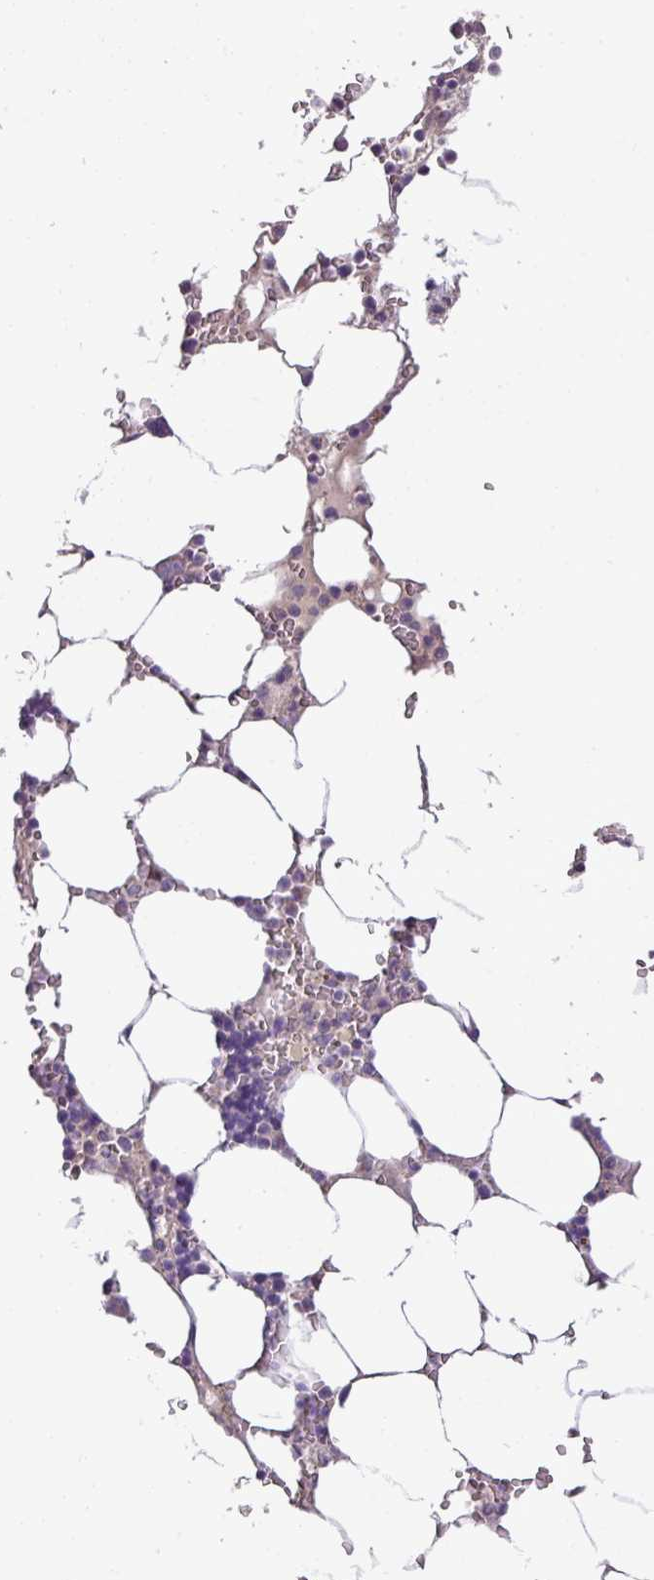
{"staining": {"intensity": "moderate", "quantity": "<25%", "location": "cytoplasmic/membranous"}, "tissue": "bone marrow", "cell_type": "Hematopoietic cells", "image_type": "normal", "snomed": [{"axis": "morphology", "description": "Normal tissue, NOS"}, {"axis": "topography", "description": "Bone marrow"}], "caption": "Immunohistochemistry histopathology image of benign human bone marrow stained for a protein (brown), which shows low levels of moderate cytoplasmic/membranous staining in approximately <25% of hematopoietic cells.", "gene": "BRINP2", "patient": {"sex": "male", "age": 64}}